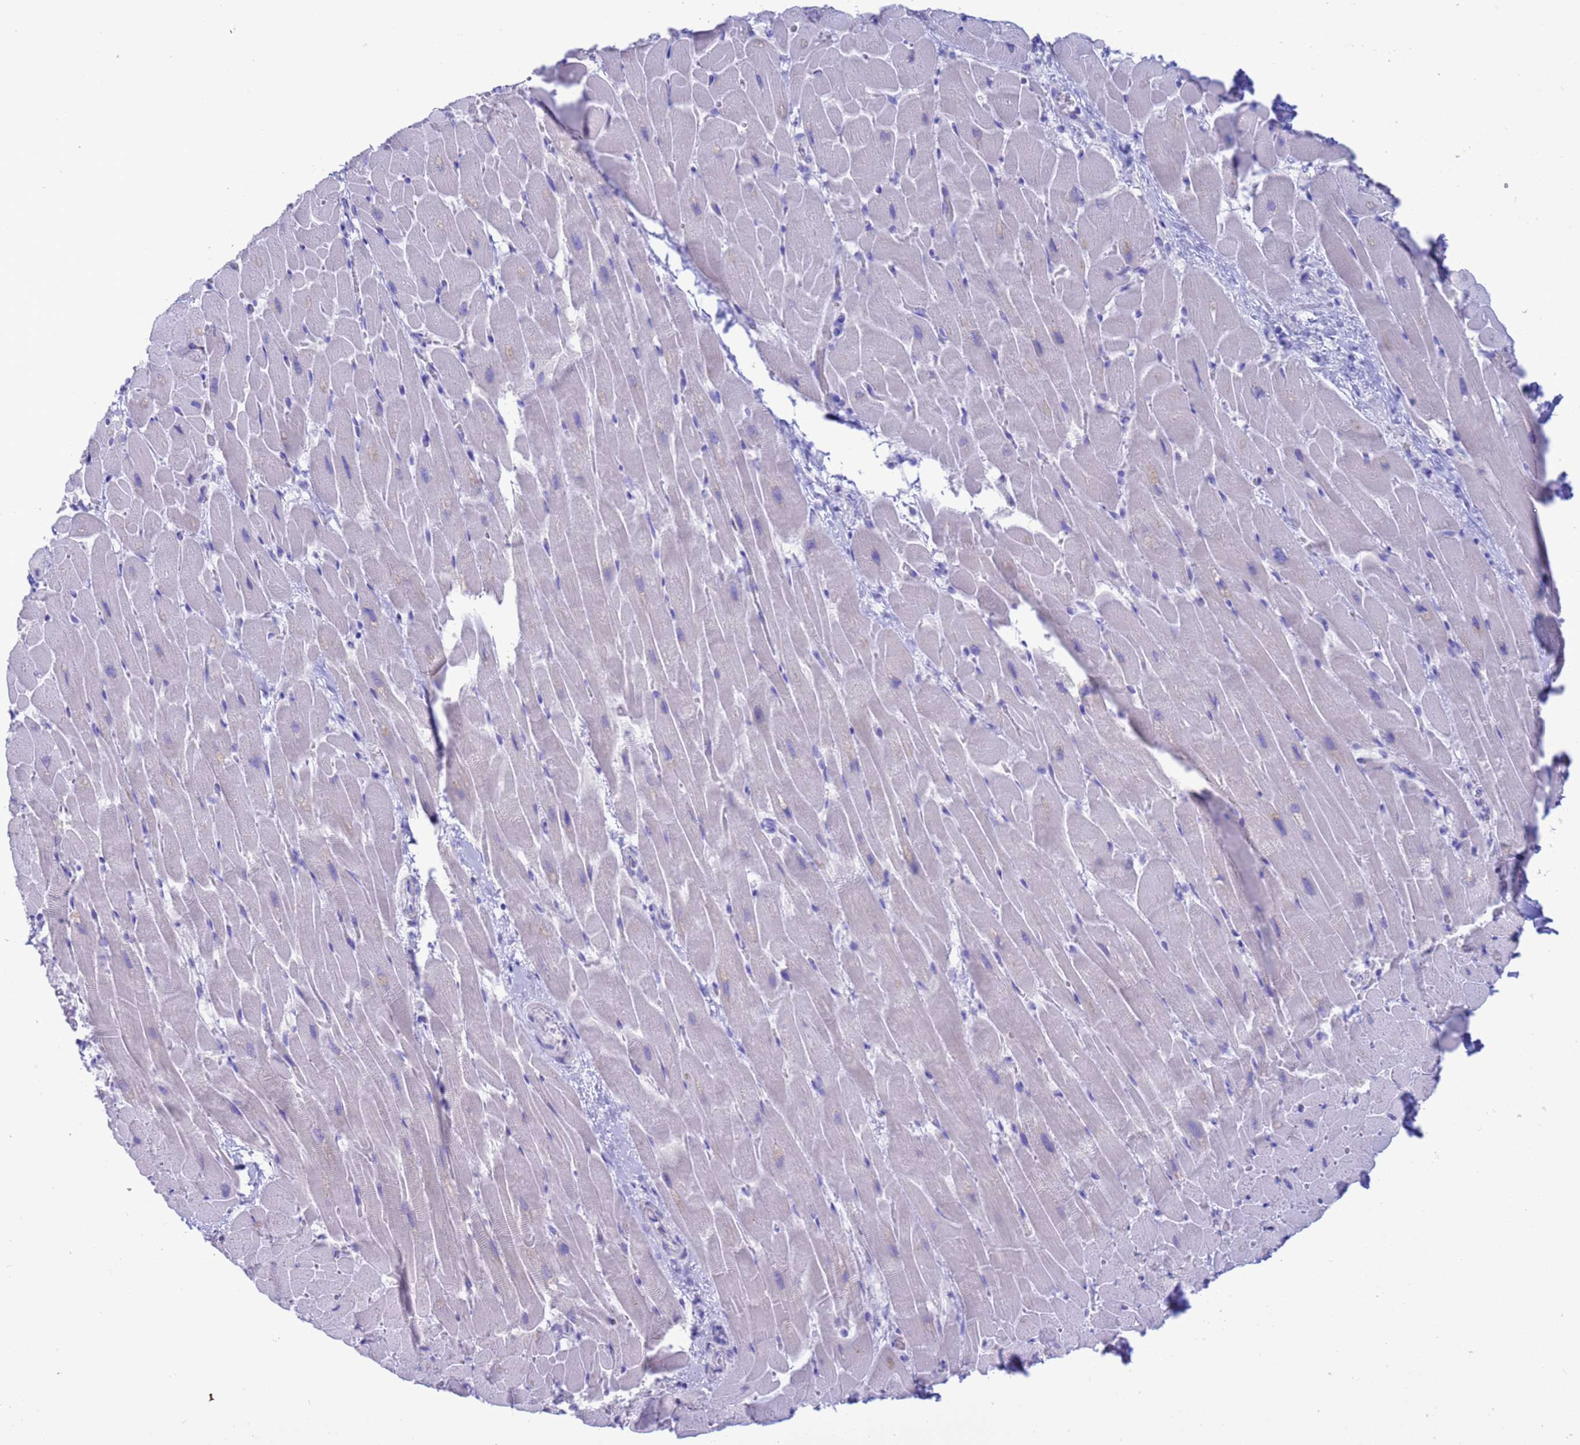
{"staining": {"intensity": "negative", "quantity": "none", "location": "none"}, "tissue": "heart muscle", "cell_type": "Cardiomyocytes", "image_type": "normal", "snomed": [{"axis": "morphology", "description": "Normal tissue, NOS"}, {"axis": "topography", "description": "Heart"}], "caption": "This is an immunohistochemistry photomicrograph of benign heart muscle. There is no positivity in cardiomyocytes.", "gene": "GSTM1", "patient": {"sex": "male", "age": 37}}